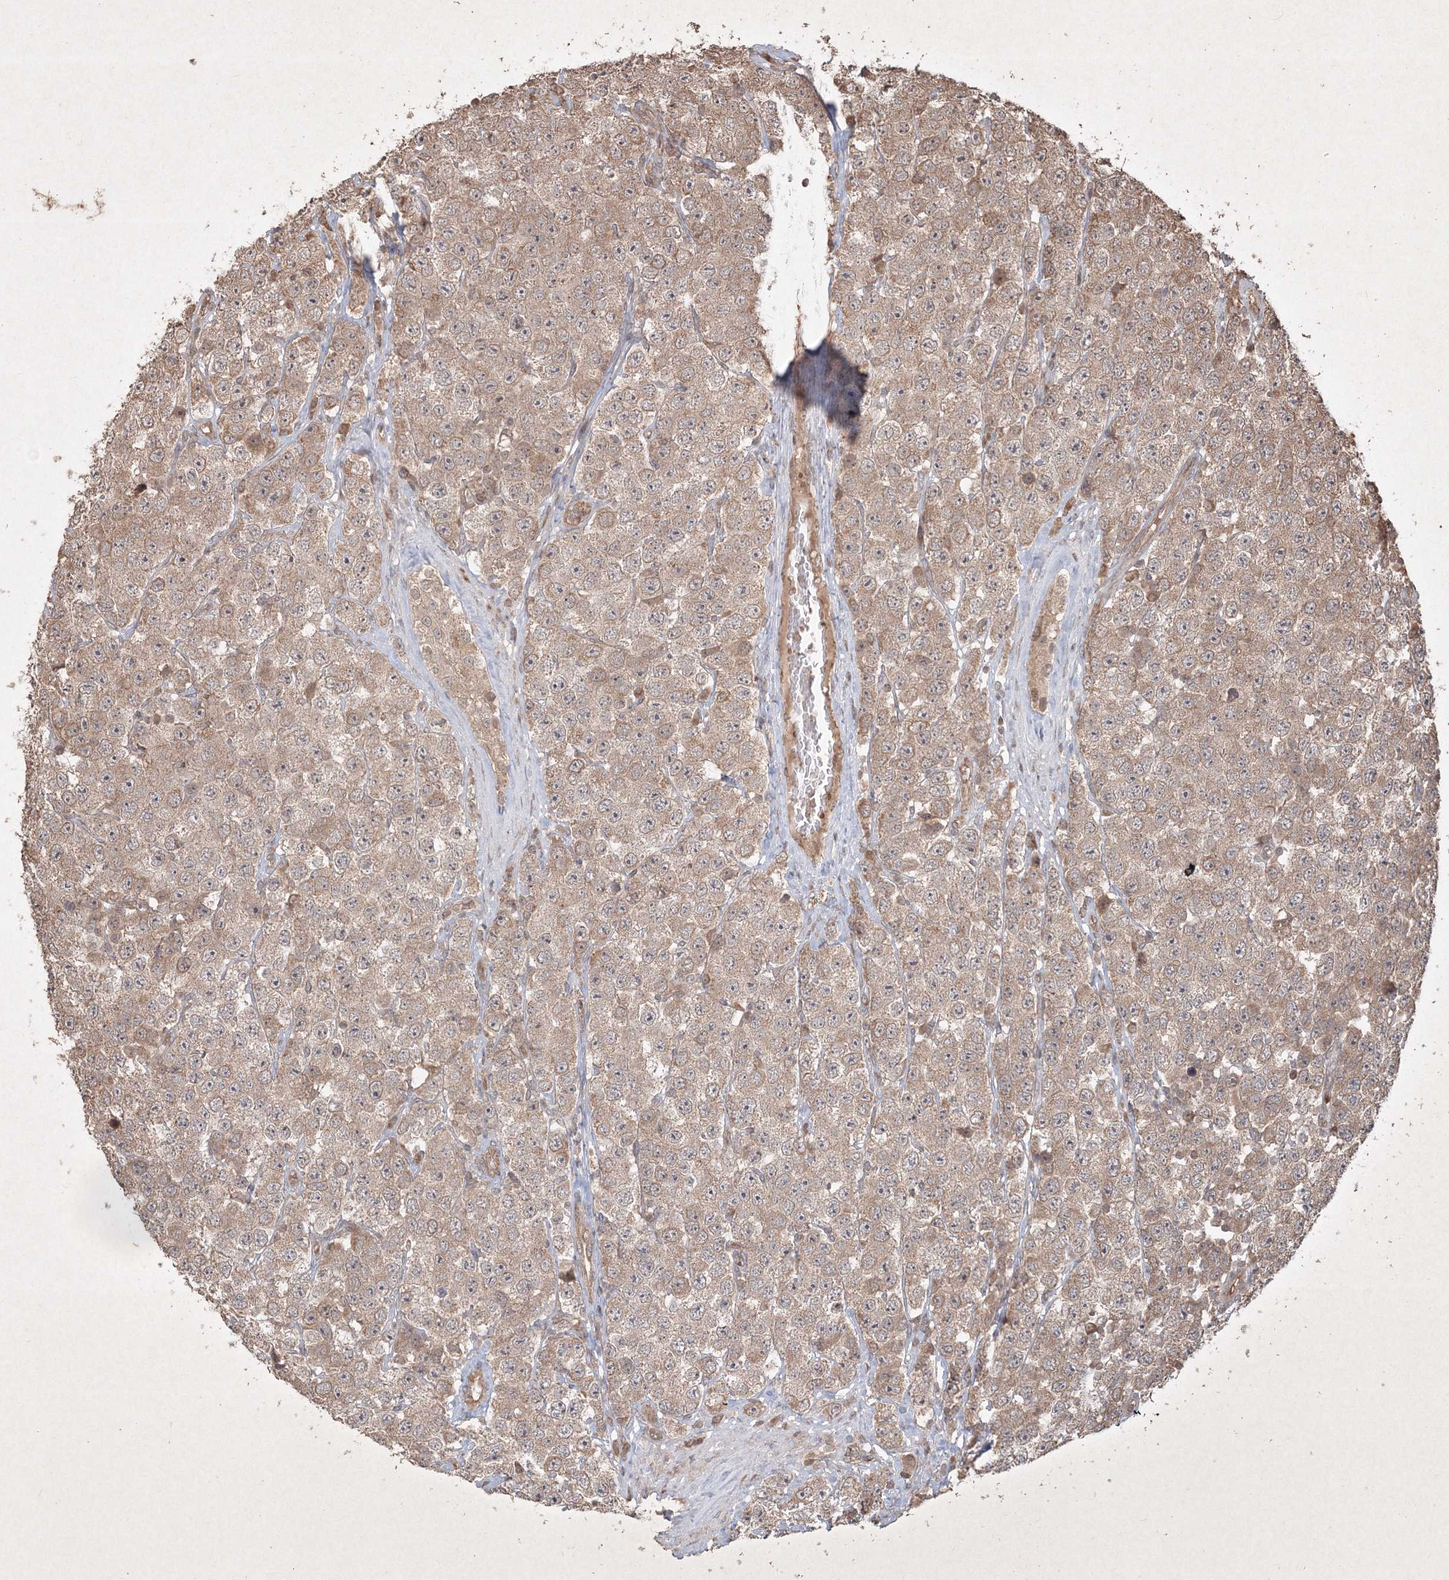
{"staining": {"intensity": "weak", "quantity": ">75%", "location": "cytoplasmic/membranous"}, "tissue": "testis cancer", "cell_type": "Tumor cells", "image_type": "cancer", "snomed": [{"axis": "morphology", "description": "Seminoma, NOS"}, {"axis": "topography", "description": "Testis"}], "caption": "Weak cytoplasmic/membranous positivity is identified in about >75% of tumor cells in testis cancer. (brown staining indicates protein expression, while blue staining denotes nuclei).", "gene": "PELI3", "patient": {"sex": "male", "age": 28}}